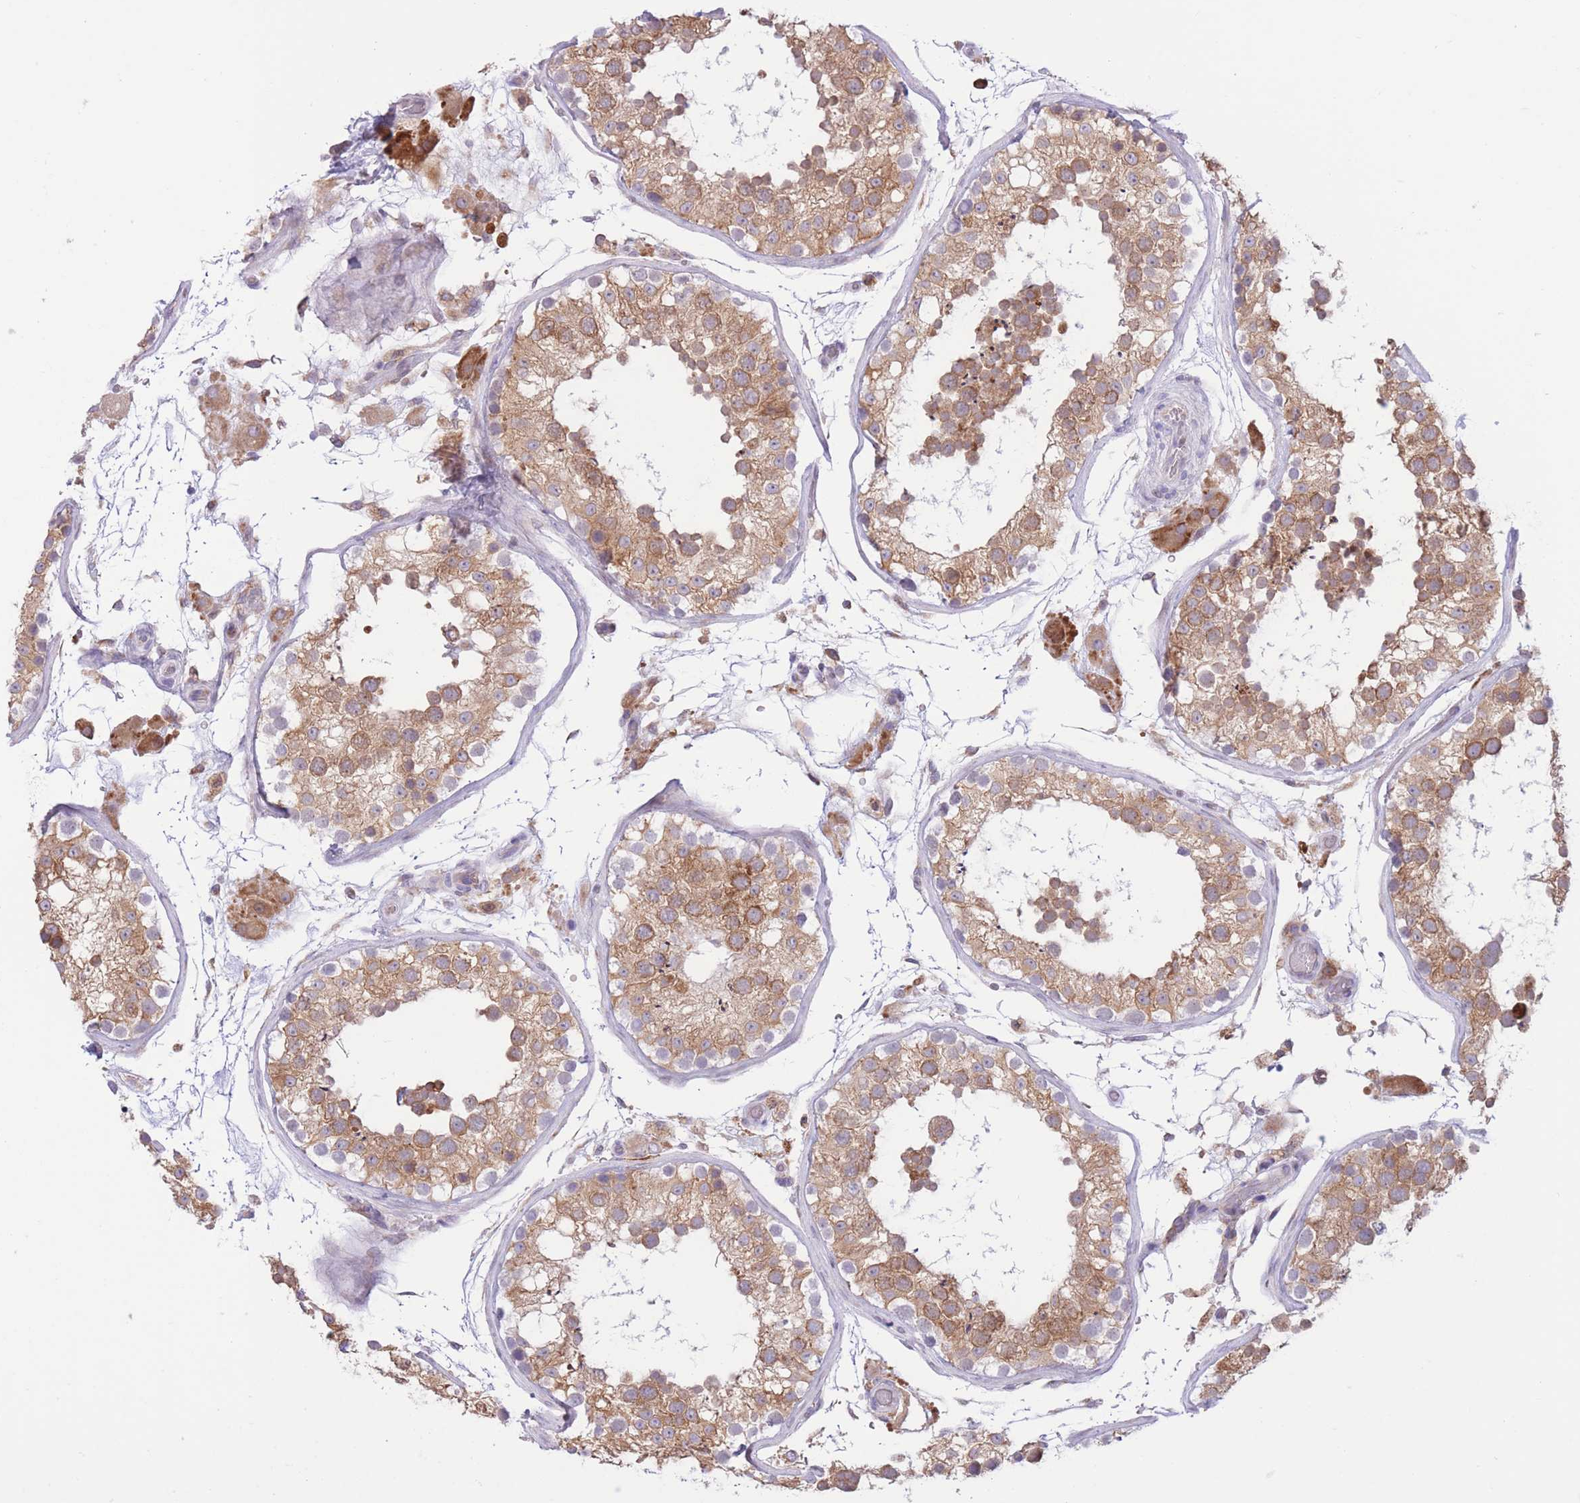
{"staining": {"intensity": "moderate", "quantity": ">75%", "location": "cytoplasmic/membranous"}, "tissue": "testis", "cell_type": "Cells in seminiferous ducts", "image_type": "normal", "snomed": [{"axis": "morphology", "description": "Normal tissue, NOS"}, {"axis": "topography", "description": "Testis"}], "caption": "Immunohistochemical staining of benign testis exhibits moderate cytoplasmic/membranous protein staining in about >75% of cells in seminiferous ducts.", "gene": "MYDGF", "patient": {"sex": "male", "age": 26}}